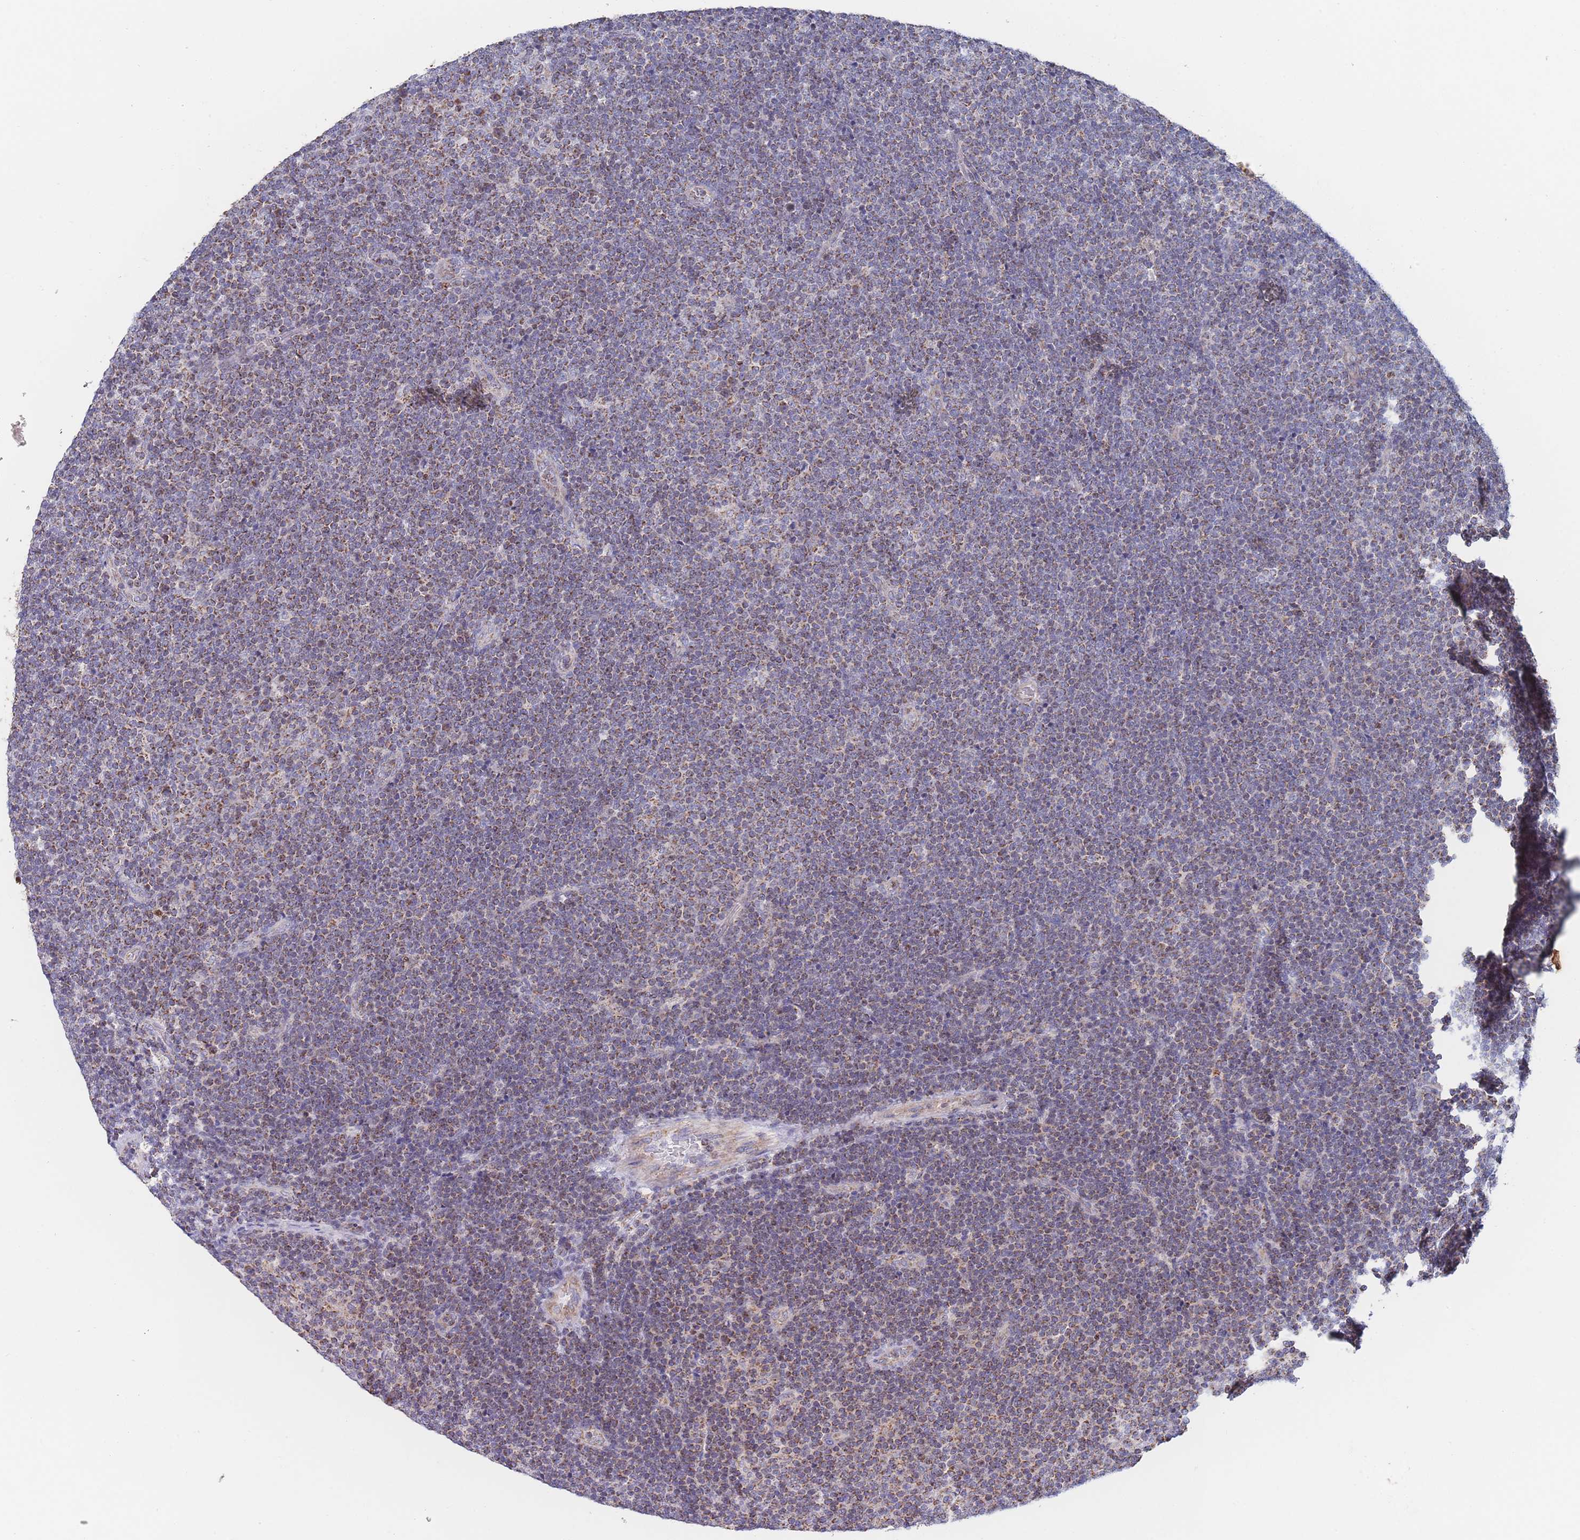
{"staining": {"intensity": "moderate", "quantity": "25%-75%", "location": "cytoplasmic/membranous"}, "tissue": "lymphoma", "cell_type": "Tumor cells", "image_type": "cancer", "snomed": [{"axis": "morphology", "description": "Malignant lymphoma, non-Hodgkin's type, Low grade"}, {"axis": "topography", "description": "Lymph node"}], "caption": "Protein staining by immunohistochemistry demonstrates moderate cytoplasmic/membranous positivity in approximately 25%-75% of tumor cells in lymphoma.", "gene": "IKZF4", "patient": {"sex": "male", "age": 48}}